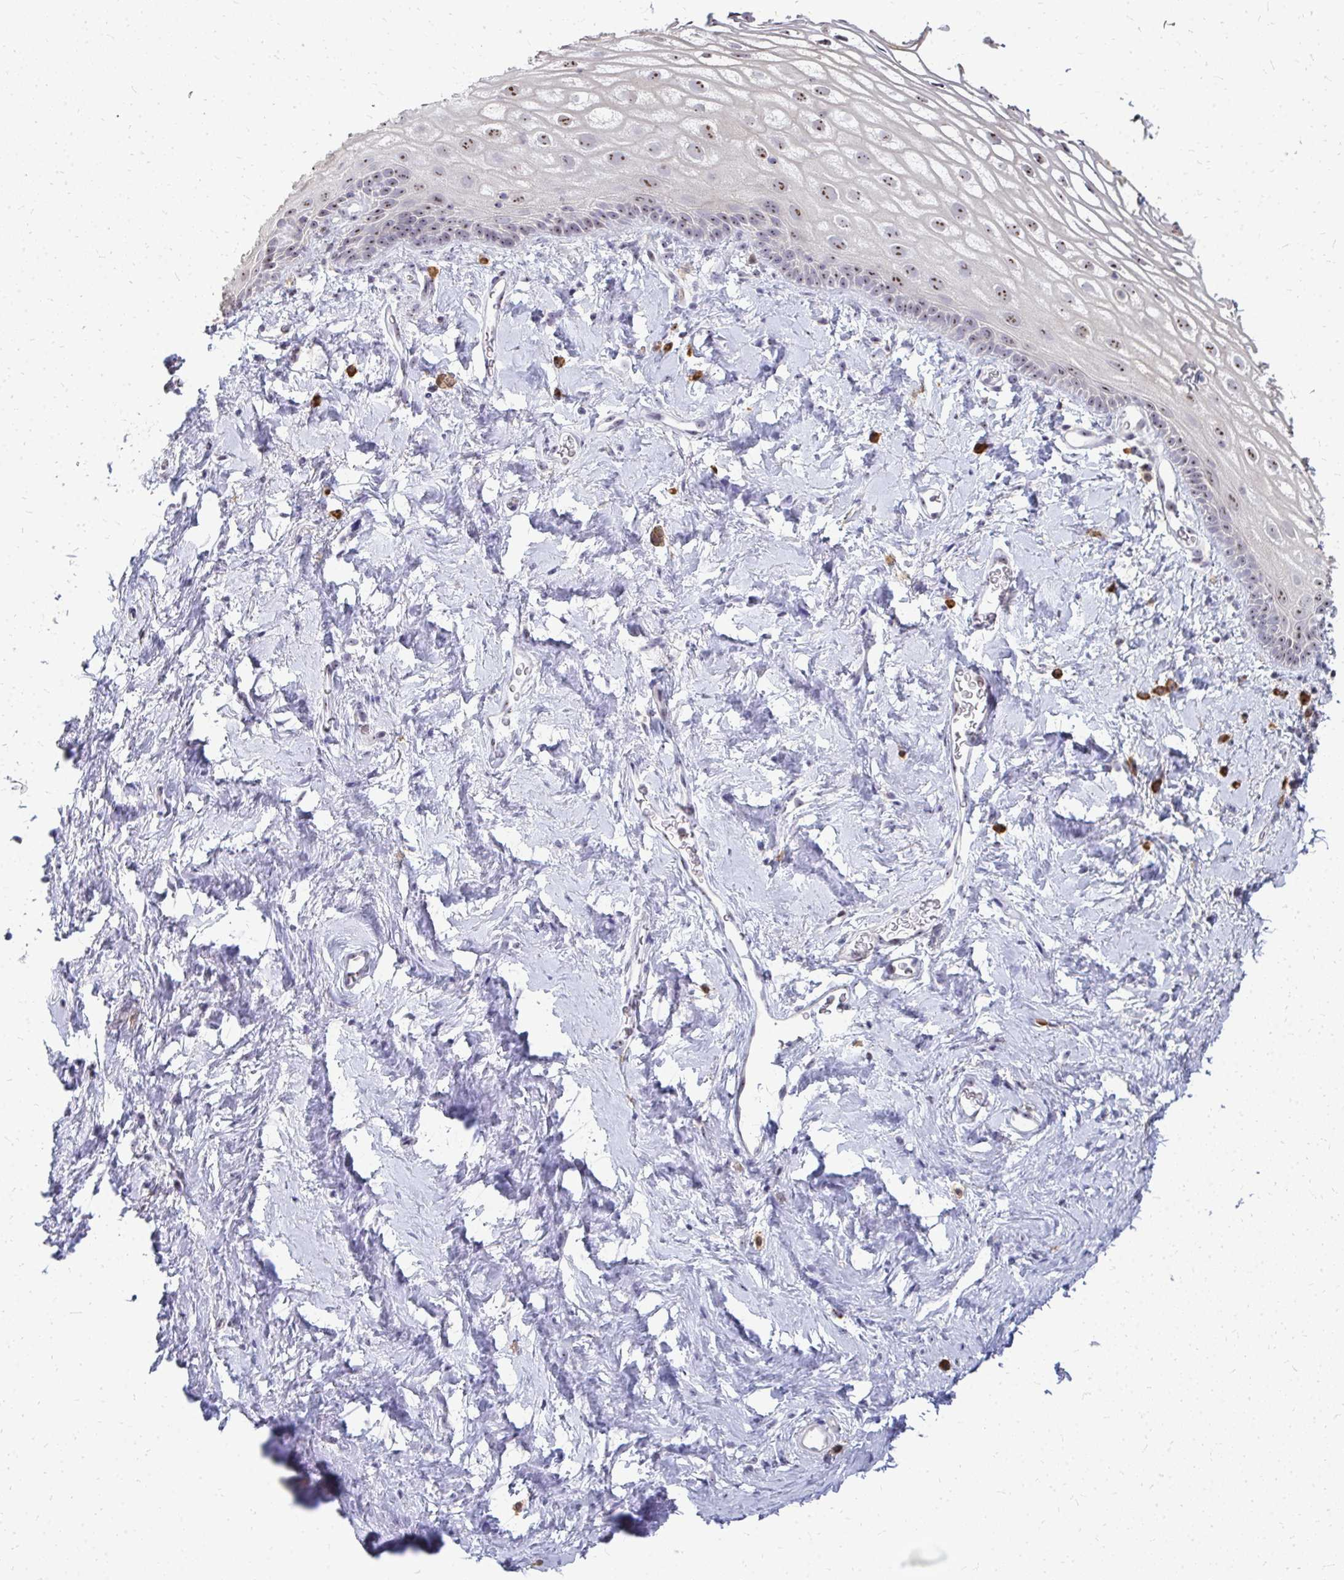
{"staining": {"intensity": "weak", "quantity": ">75%", "location": "nuclear"}, "tissue": "vagina", "cell_type": "Squamous epithelial cells", "image_type": "normal", "snomed": [{"axis": "morphology", "description": "Normal tissue, NOS"}, {"axis": "morphology", "description": "Adenocarcinoma, NOS"}, {"axis": "topography", "description": "Rectum"}, {"axis": "topography", "description": "Vagina"}, {"axis": "topography", "description": "Peripheral nerve tissue"}], "caption": "Brown immunohistochemical staining in normal vagina demonstrates weak nuclear staining in approximately >75% of squamous epithelial cells. The staining was performed using DAB (3,3'-diaminobenzidine), with brown indicating positive protein expression. Nuclei are stained blue with hematoxylin.", "gene": "FAM9A", "patient": {"sex": "female", "age": 71}}